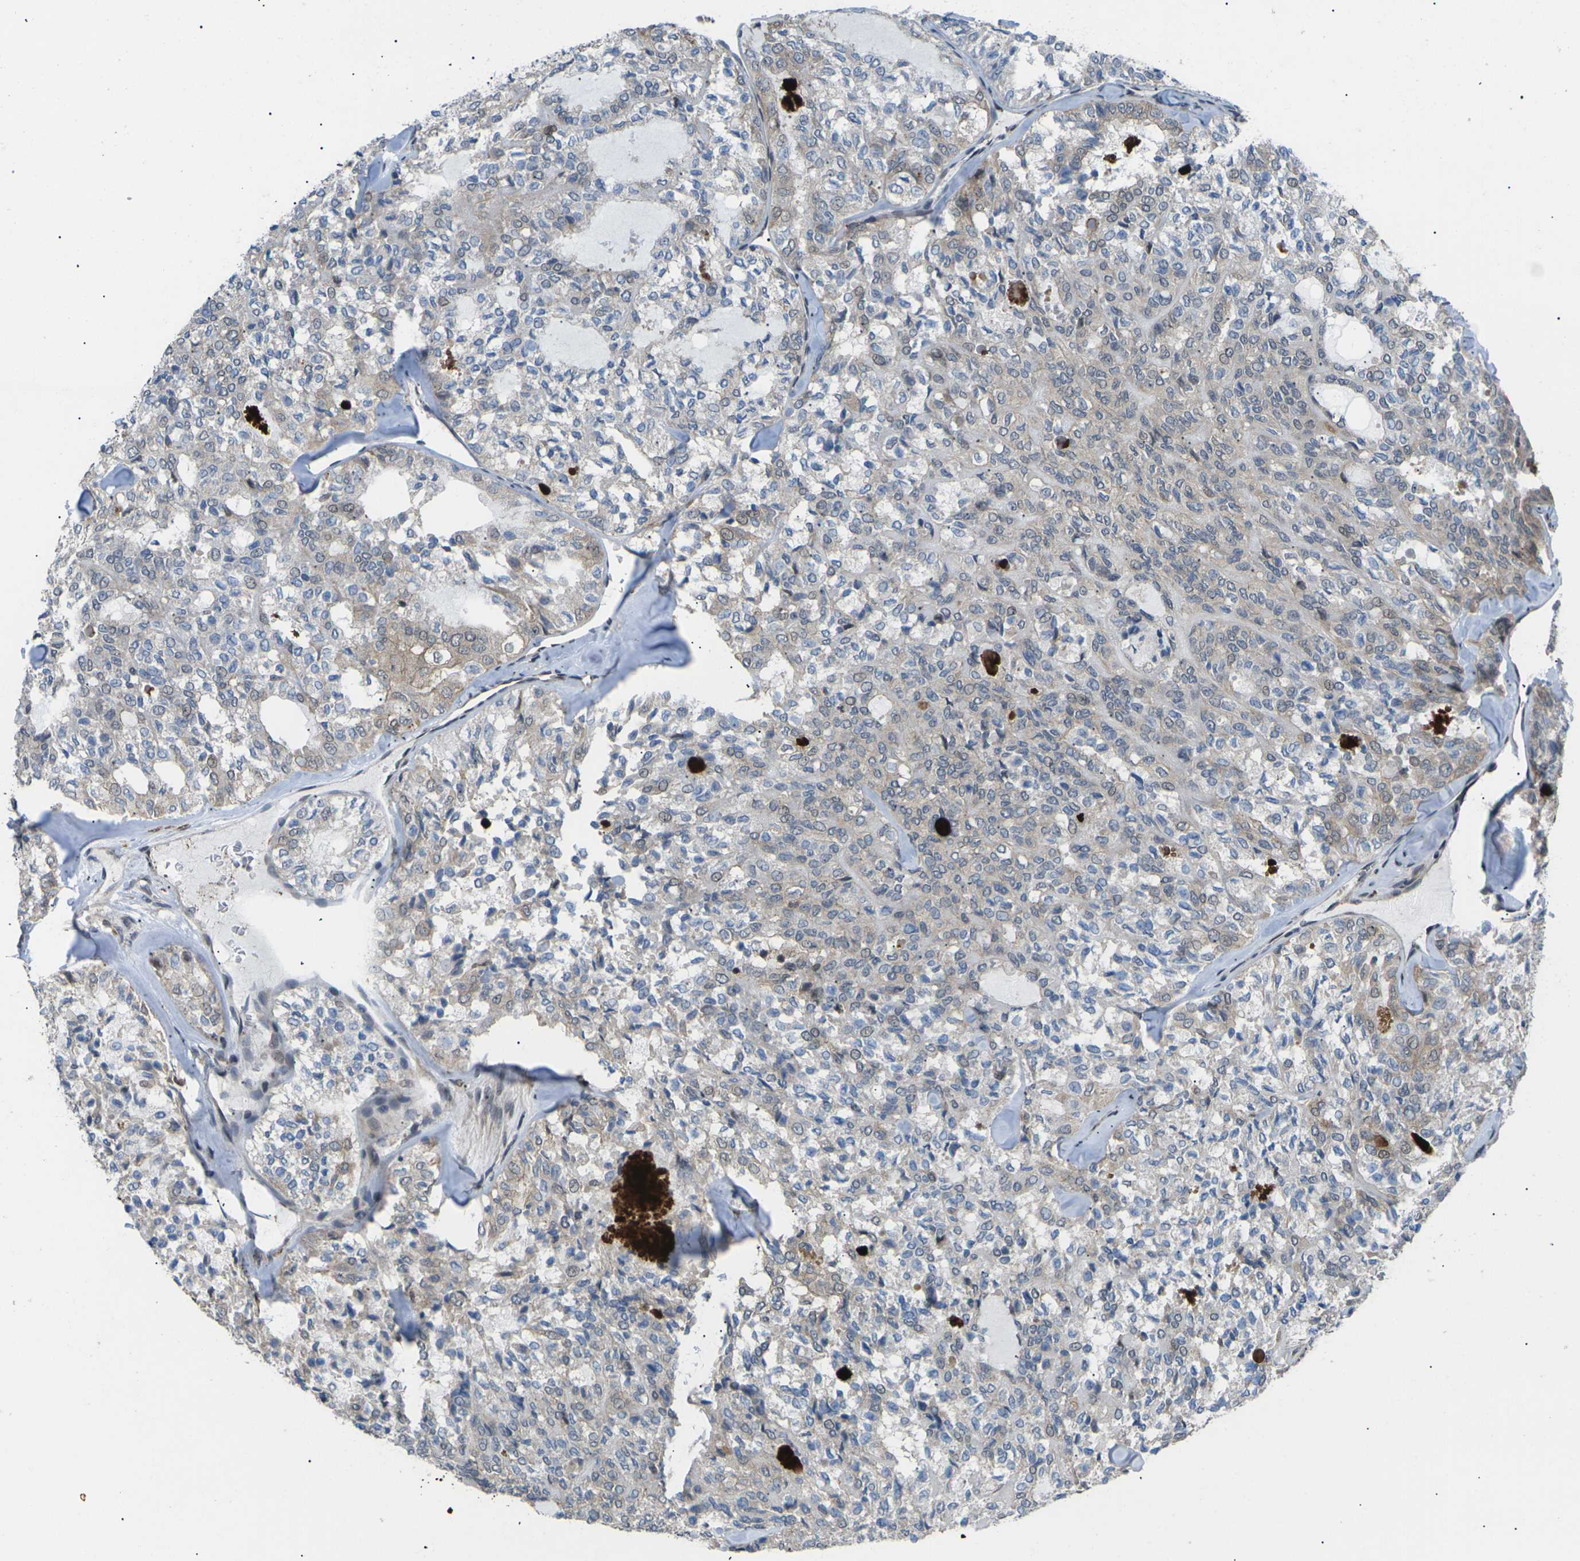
{"staining": {"intensity": "negative", "quantity": "none", "location": "none"}, "tissue": "thyroid cancer", "cell_type": "Tumor cells", "image_type": "cancer", "snomed": [{"axis": "morphology", "description": "Follicular adenoma carcinoma, NOS"}, {"axis": "topography", "description": "Thyroid gland"}], "caption": "Thyroid cancer (follicular adenoma carcinoma) was stained to show a protein in brown. There is no significant positivity in tumor cells. (DAB immunohistochemistry, high magnification).", "gene": "RPS6KA3", "patient": {"sex": "male", "age": 75}}